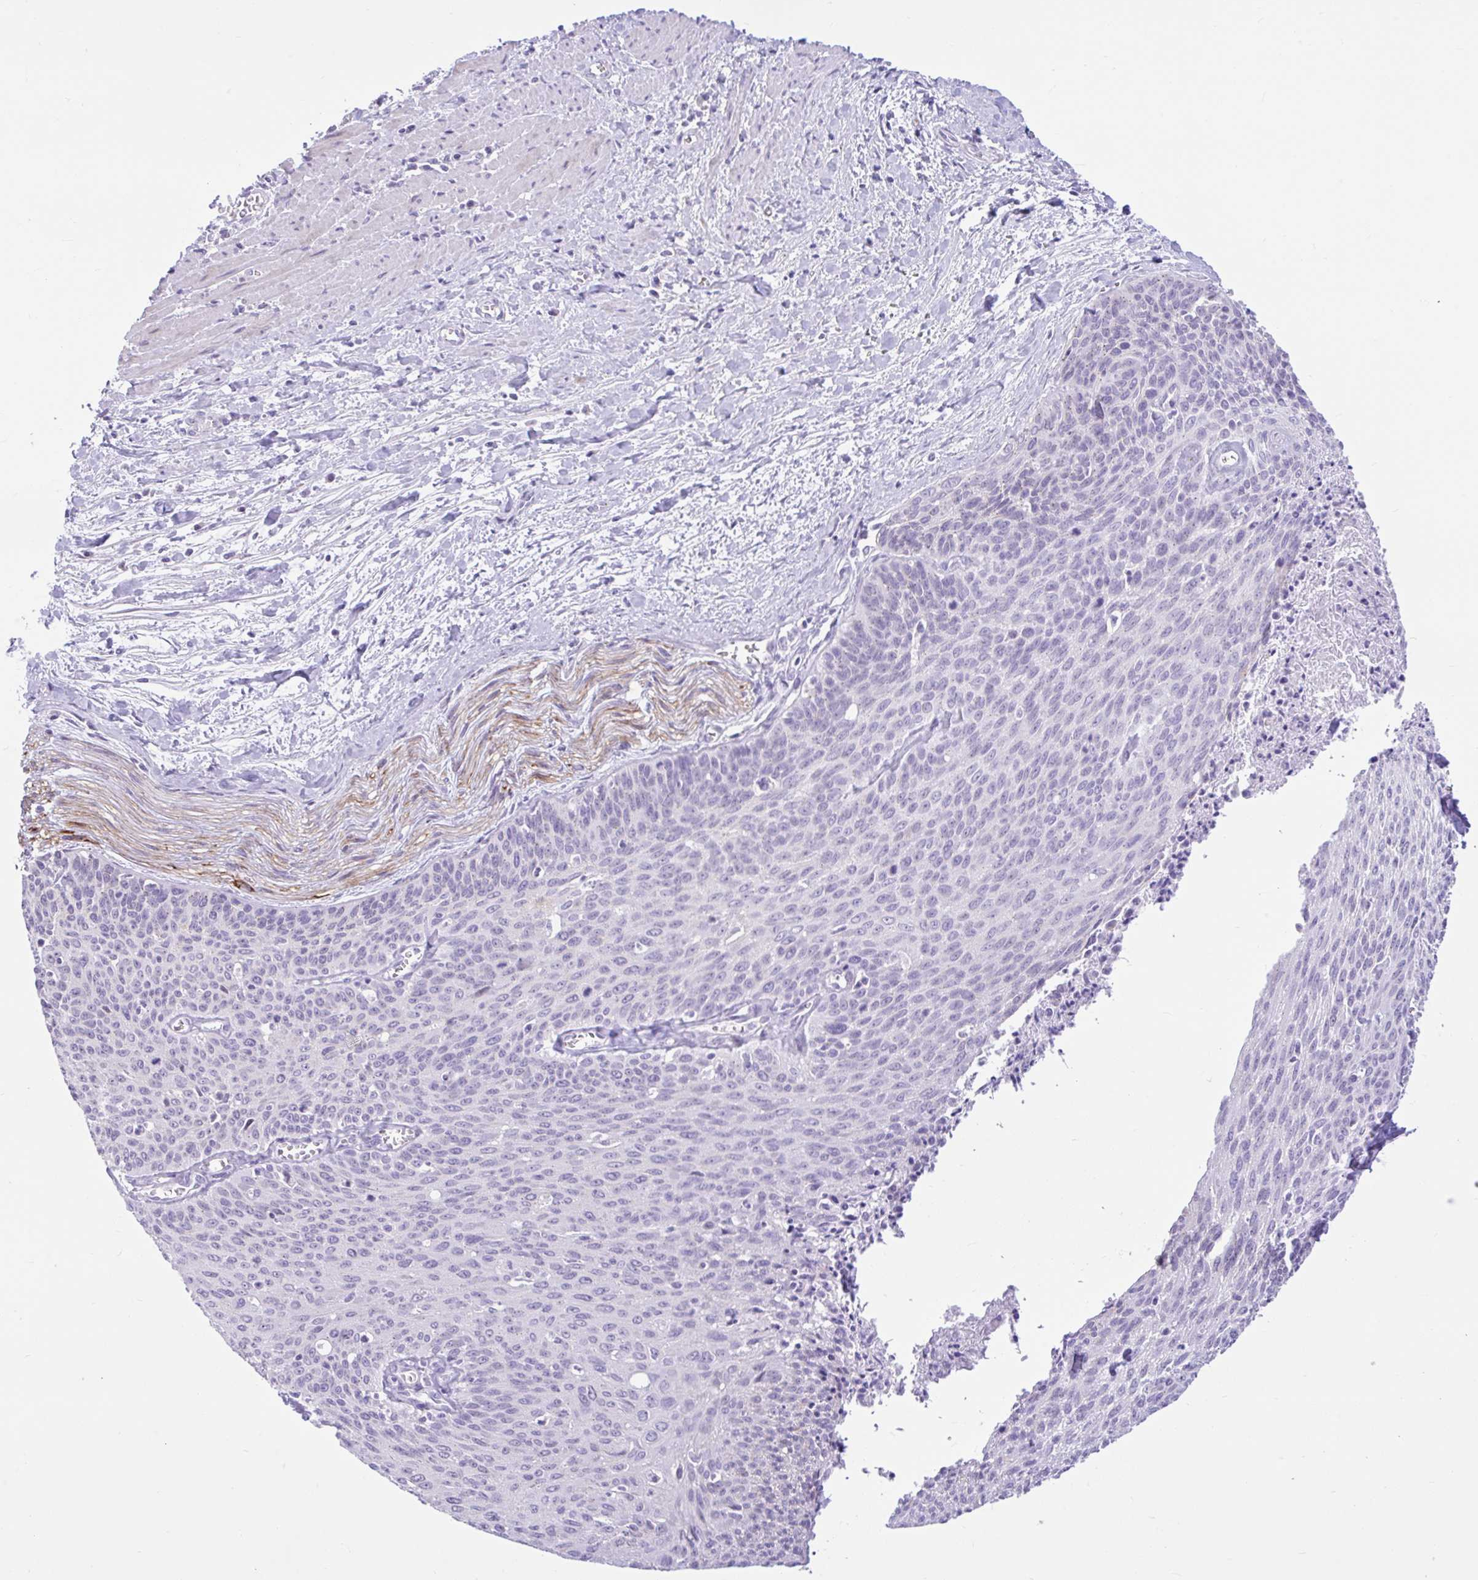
{"staining": {"intensity": "negative", "quantity": "none", "location": "none"}, "tissue": "cervical cancer", "cell_type": "Tumor cells", "image_type": "cancer", "snomed": [{"axis": "morphology", "description": "Squamous cell carcinoma, NOS"}, {"axis": "topography", "description": "Cervix"}], "caption": "This is an immunohistochemistry (IHC) histopathology image of human cervical cancer. There is no staining in tumor cells.", "gene": "REEP1", "patient": {"sex": "female", "age": 55}}